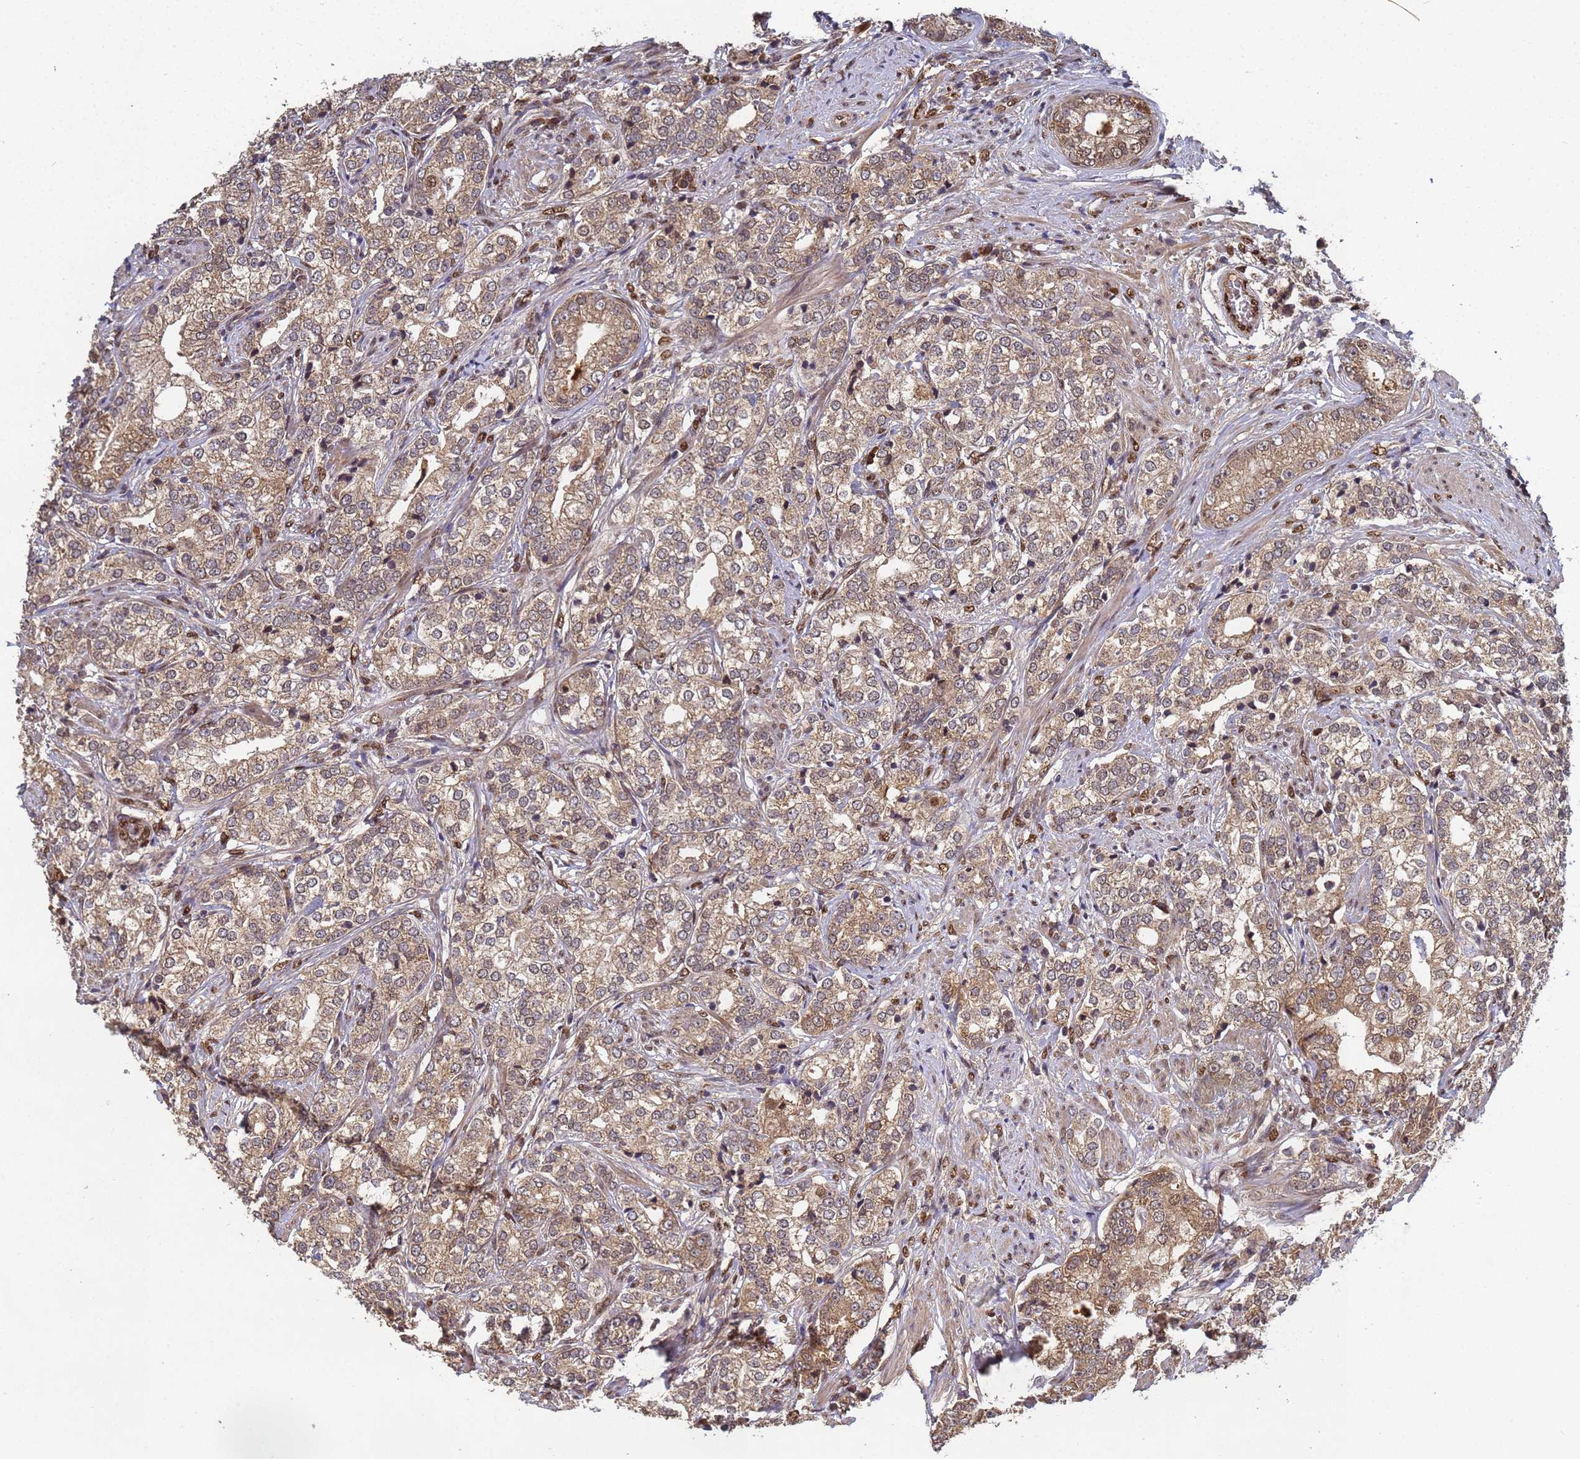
{"staining": {"intensity": "moderate", "quantity": "25%-75%", "location": "cytoplasmic/membranous"}, "tissue": "prostate cancer", "cell_type": "Tumor cells", "image_type": "cancer", "snomed": [{"axis": "morphology", "description": "Adenocarcinoma, High grade"}, {"axis": "topography", "description": "Prostate"}], "caption": "The micrograph shows a brown stain indicating the presence of a protein in the cytoplasmic/membranous of tumor cells in prostate cancer (adenocarcinoma (high-grade)). (brown staining indicates protein expression, while blue staining denotes nuclei).", "gene": "SECISBP2", "patient": {"sex": "male", "age": 69}}